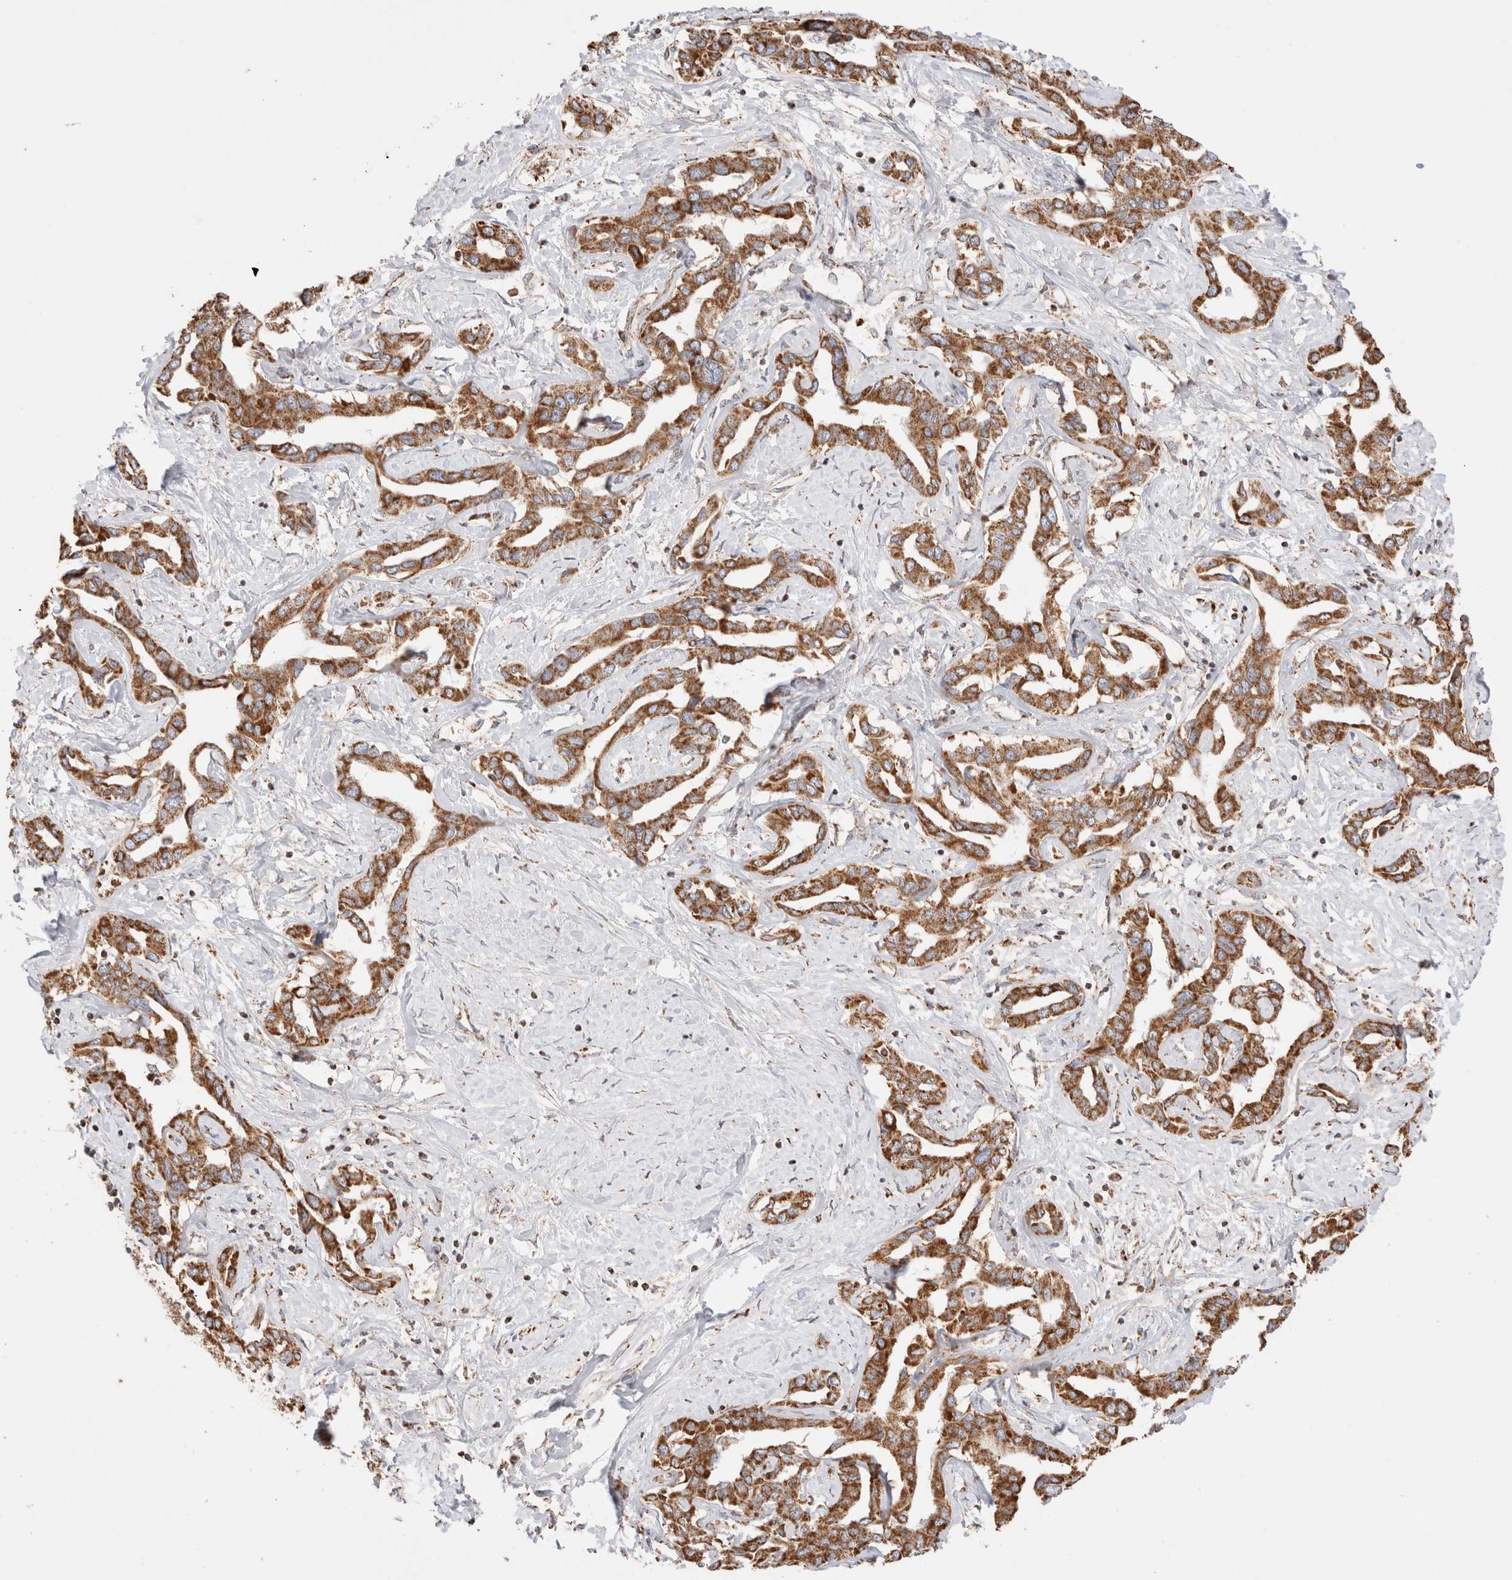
{"staining": {"intensity": "moderate", "quantity": ">75%", "location": "cytoplasmic/membranous"}, "tissue": "liver cancer", "cell_type": "Tumor cells", "image_type": "cancer", "snomed": [{"axis": "morphology", "description": "Cholangiocarcinoma"}, {"axis": "topography", "description": "Liver"}], "caption": "A brown stain shows moderate cytoplasmic/membranous expression of a protein in liver cancer tumor cells.", "gene": "TMPPE", "patient": {"sex": "male", "age": 59}}